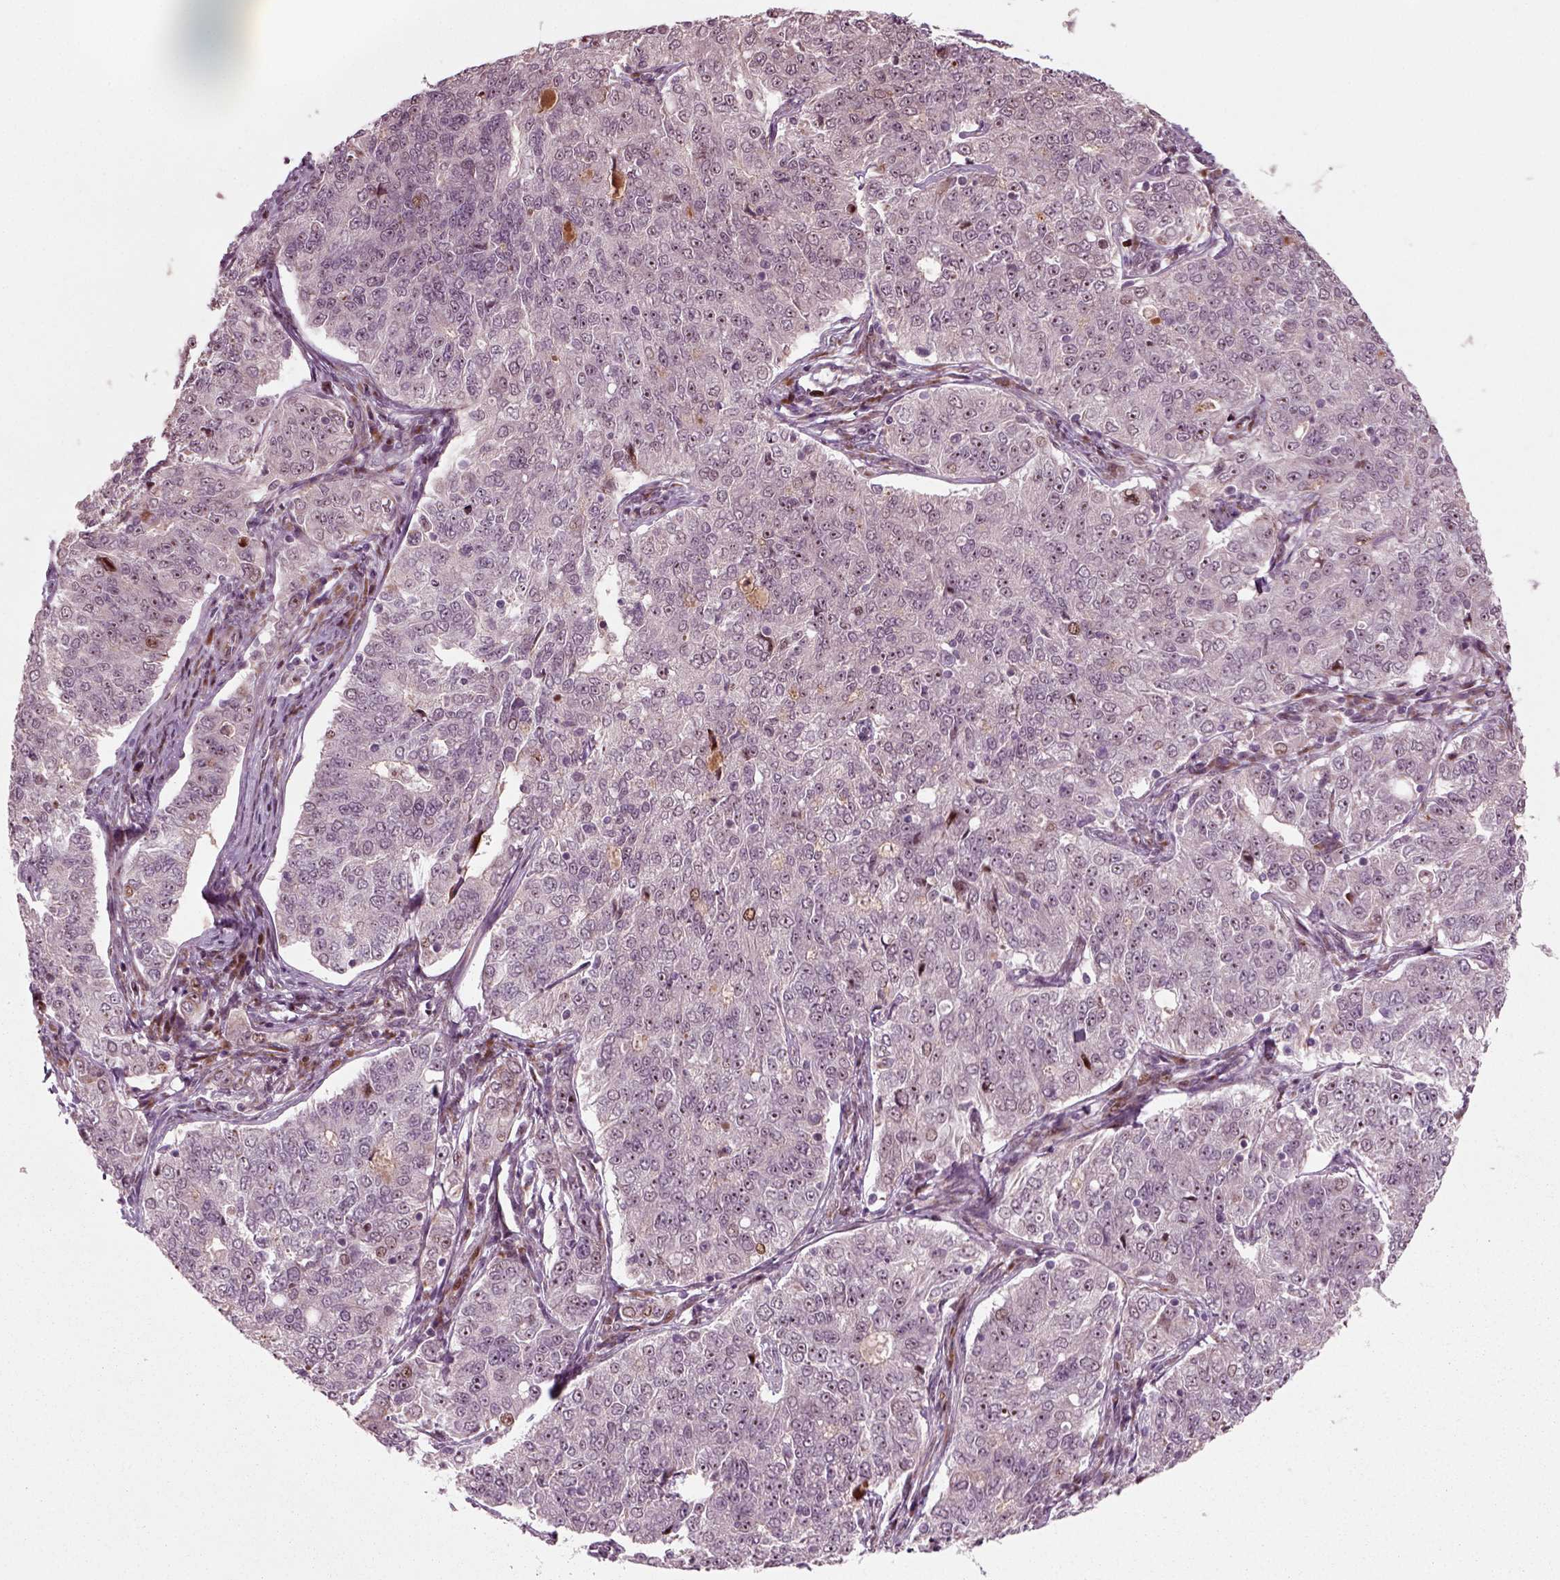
{"staining": {"intensity": "moderate", "quantity": "<25%", "location": "nuclear"}, "tissue": "endometrial cancer", "cell_type": "Tumor cells", "image_type": "cancer", "snomed": [{"axis": "morphology", "description": "Adenocarcinoma, NOS"}, {"axis": "topography", "description": "Endometrium"}], "caption": "This micrograph shows immunohistochemistry staining of human endometrial adenocarcinoma, with low moderate nuclear positivity in about <25% of tumor cells.", "gene": "CDC14A", "patient": {"sex": "female", "age": 43}}